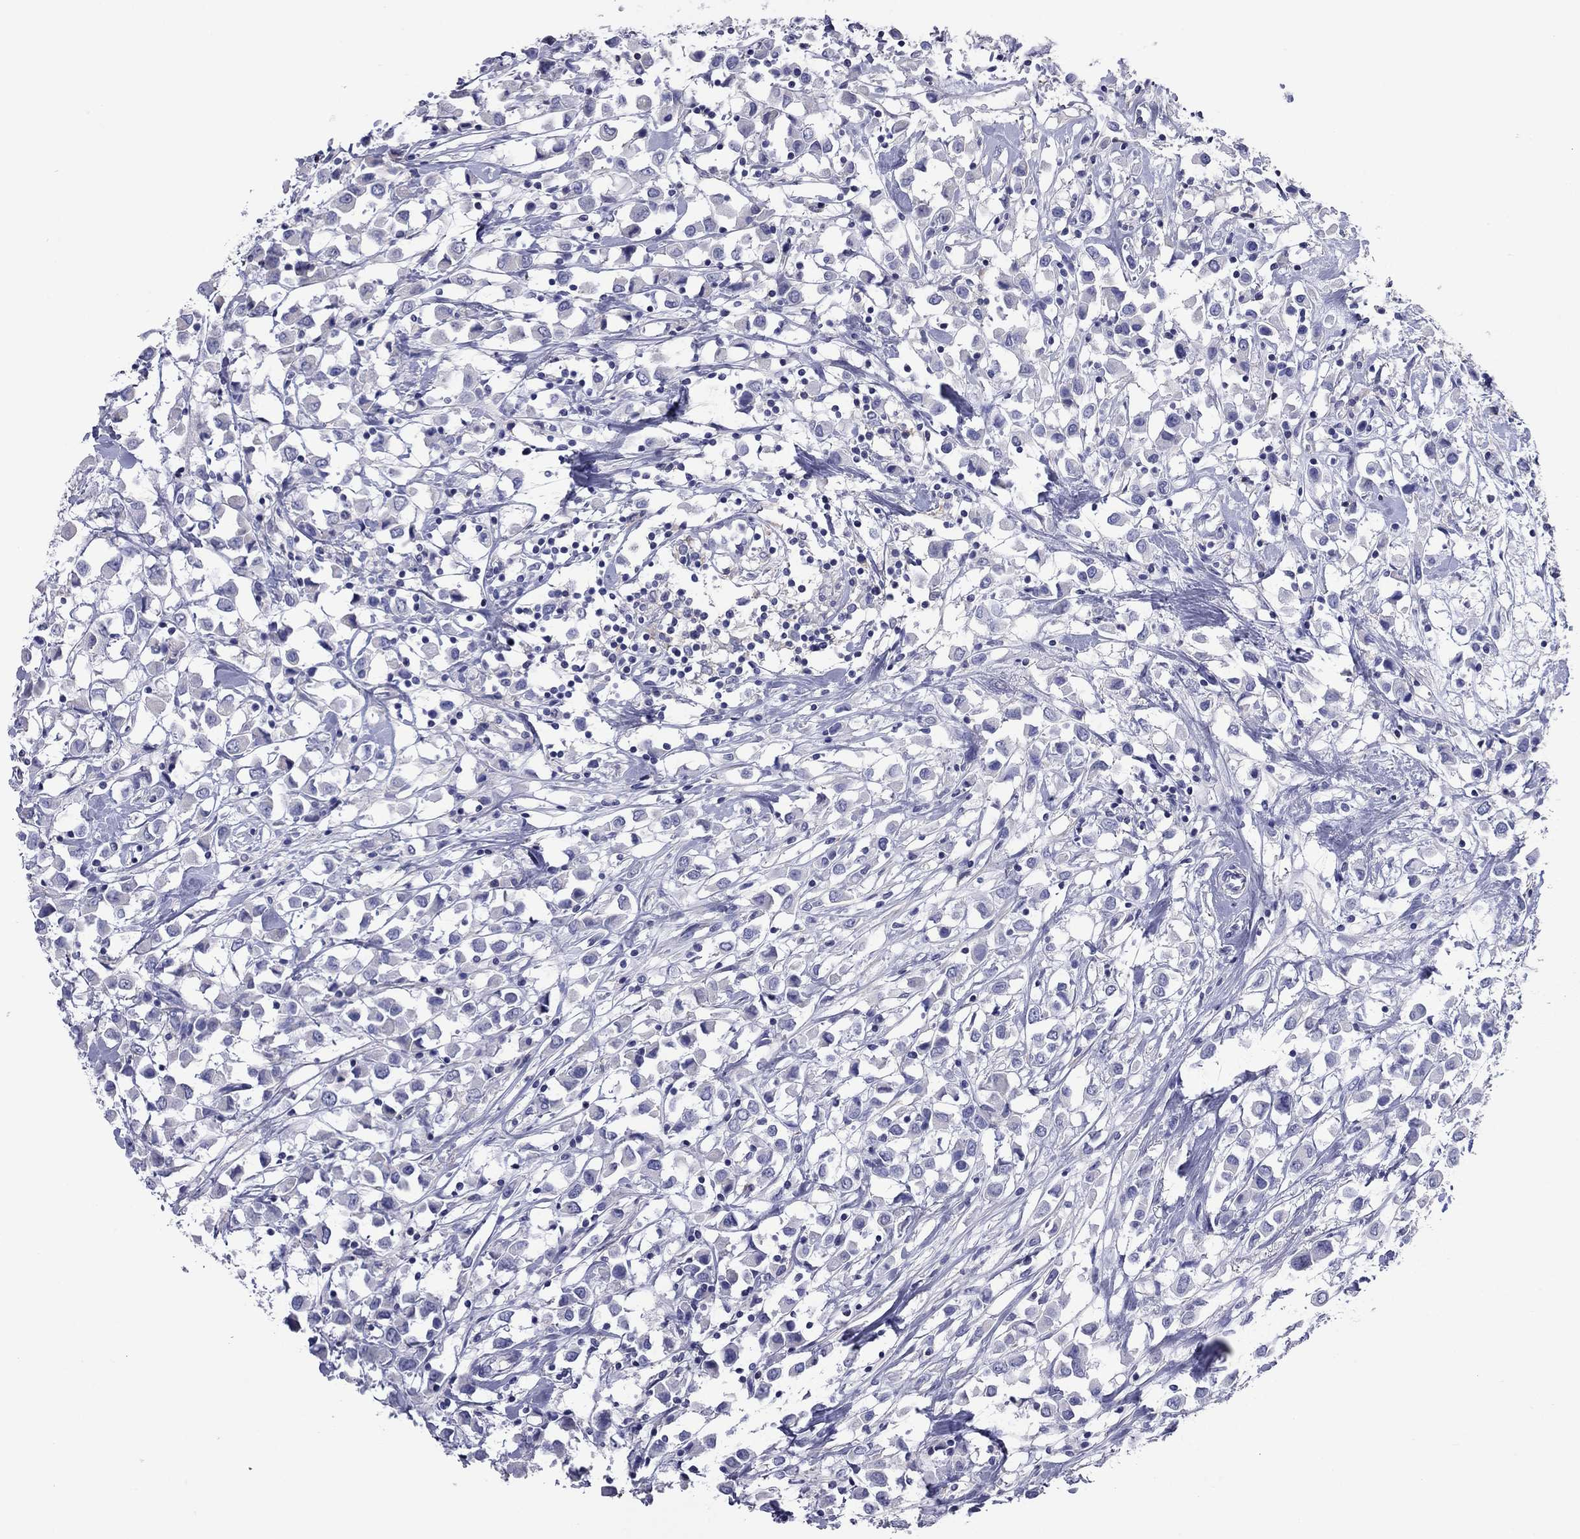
{"staining": {"intensity": "negative", "quantity": "none", "location": "none"}, "tissue": "breast cancer", "cell_type": "Tumor cells", "image_type": "cancer", "snomed": [{"axis": "morphology", "description": "Duct carcinoma"}, {"axis": "topography", "description": "Breast"}], "caption": "Immunohistochemistry of human breast cancer displays no expression in tumor cells.", "gene": "ACTL7B", "patient": {"sex": "female", "age": 61}}